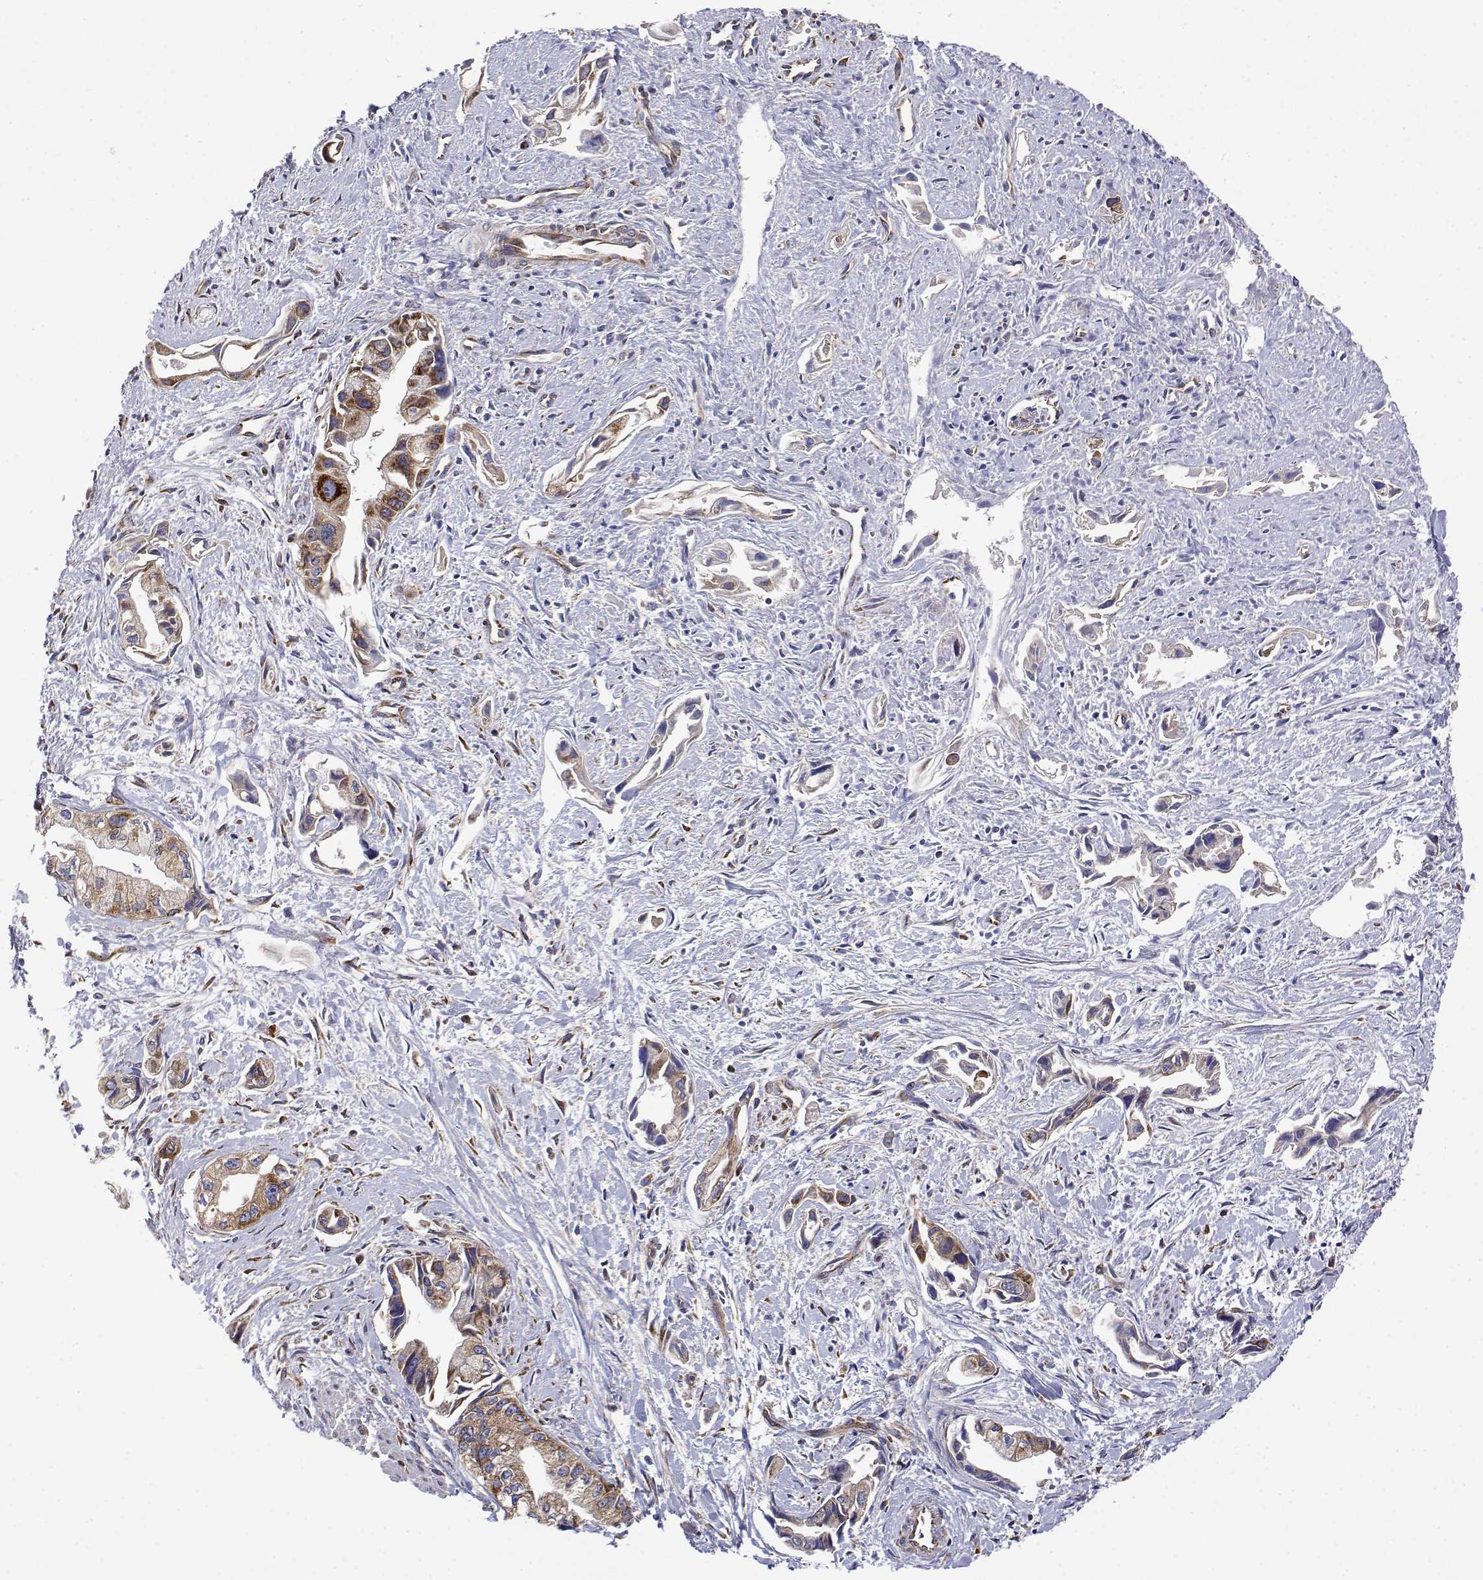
{"staining": {"intensity": "moderate", "quantity": ">75%", "location": "cytoplasmic/membranous"}, "tissue": "pancreatic cancer", "cell_type": "Tumor cells", "image_type": "cancer", "snomed": [{"axis": "morphology", "description": "Adenocarcinoma, NOS"}, {"axis": "topography", "description": "Pancreas"}], "caption": "A medium amount of moderate cytoplasmic/membranous positivity is identified in approximately >75% of tumor cells in pancreatic adenocarcinoma tissue.", "gene": "EEF1G", "patient": {"sex": "female", "age": 61}}